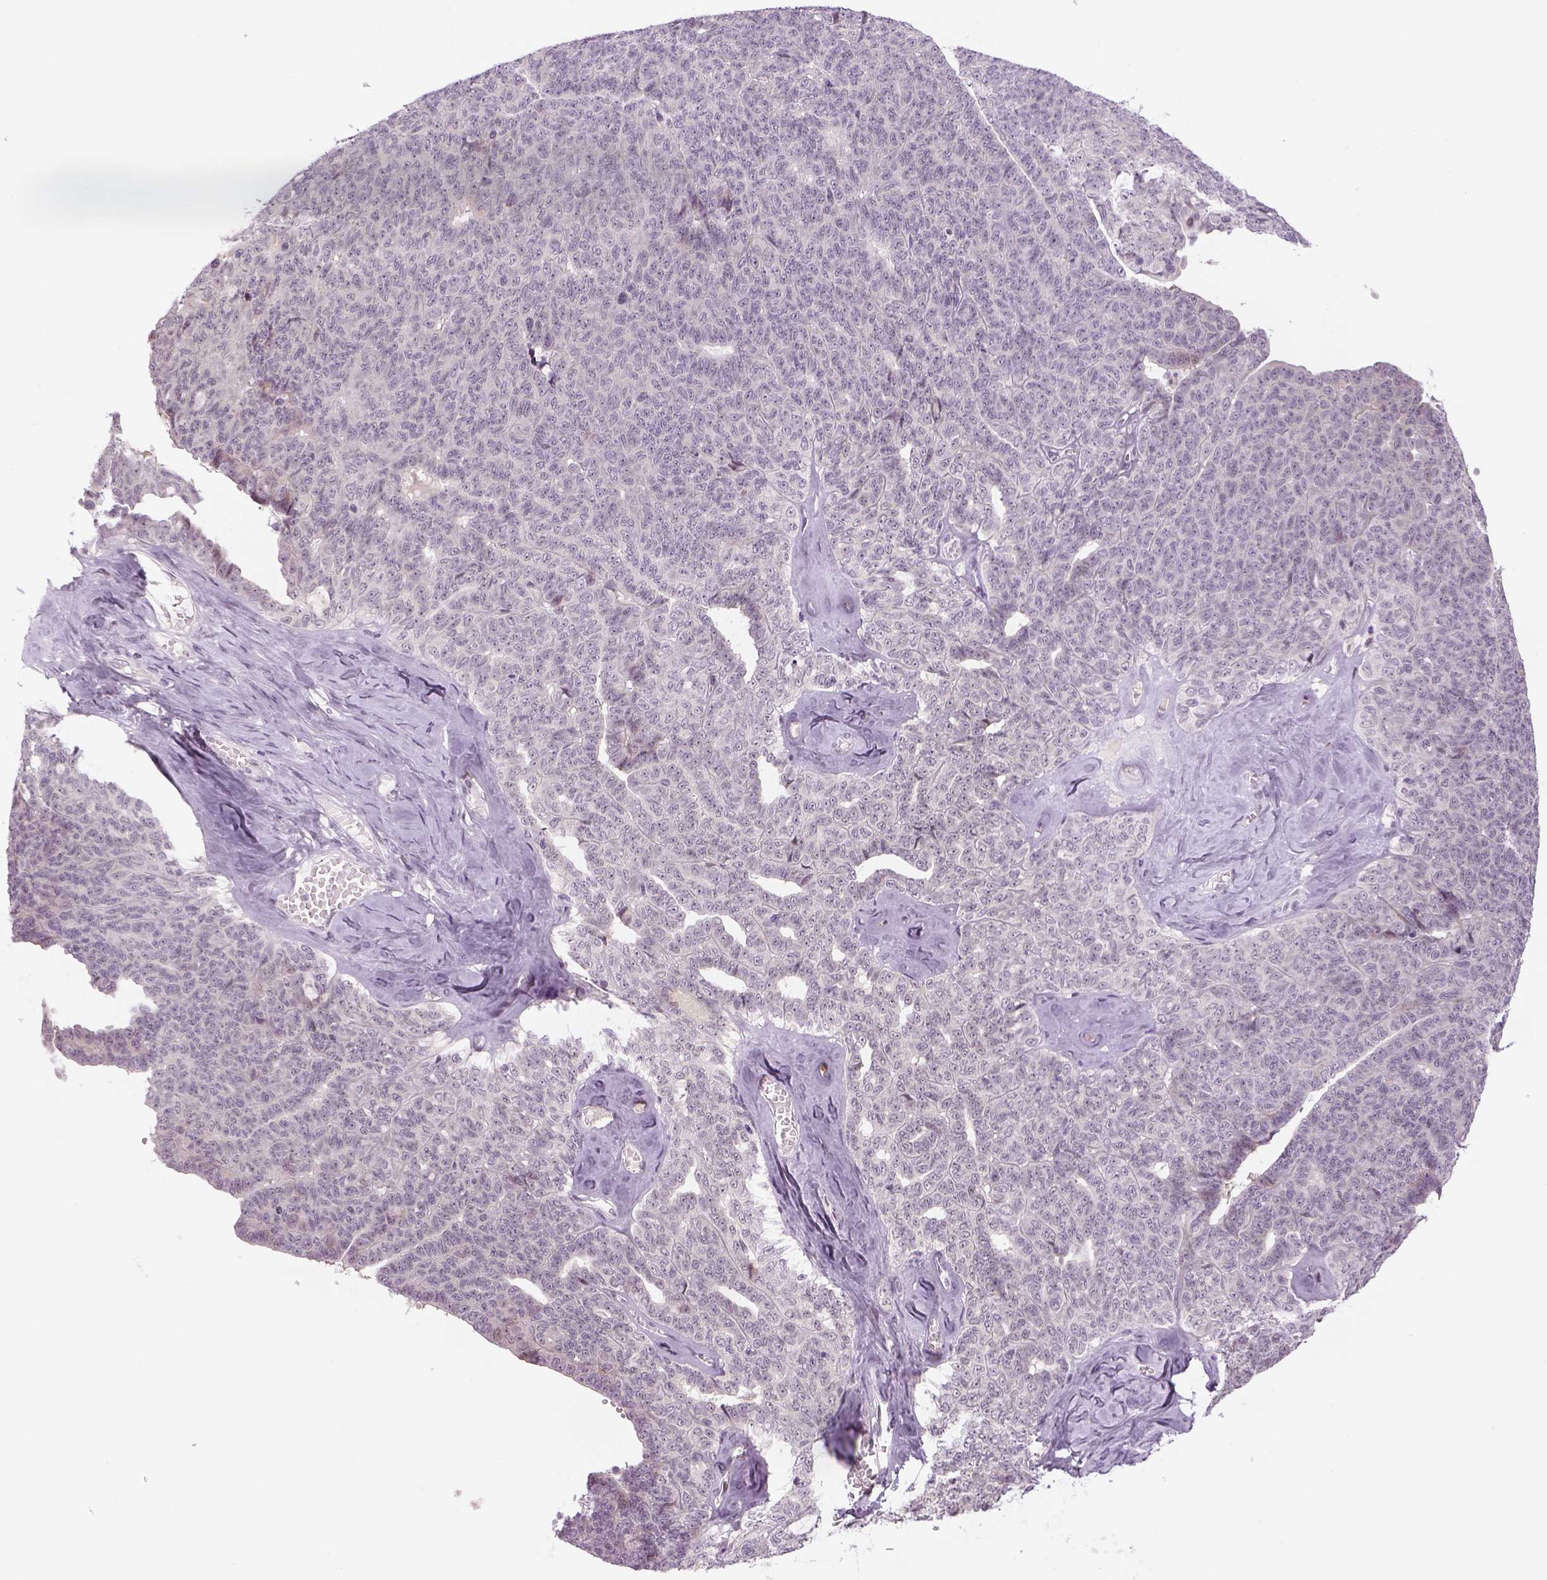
{"staining": {"intensity": "negative", "quantity": "none", "location": "none"}, "tissue": "ovarian cancer", "cell_type": "Tumor cells", "image_type": "cancer", "snomed": [{"axis": "morphology", "description": "Cystadenocarcinoma, serous, NOS"}, {"axis": "topography", "description": "Ovary"}], "caption": "High magnification brightfield microscopy of ovarian serous cystadenocarcinoma stained with DAB (3,3'-diaminobenzidine) (brown) and counterstained with hematoxylin (blue): tumor cells show no significant expression.", "gene": "MAGEB3", "patient": {"sex": "female", "age": 71}}